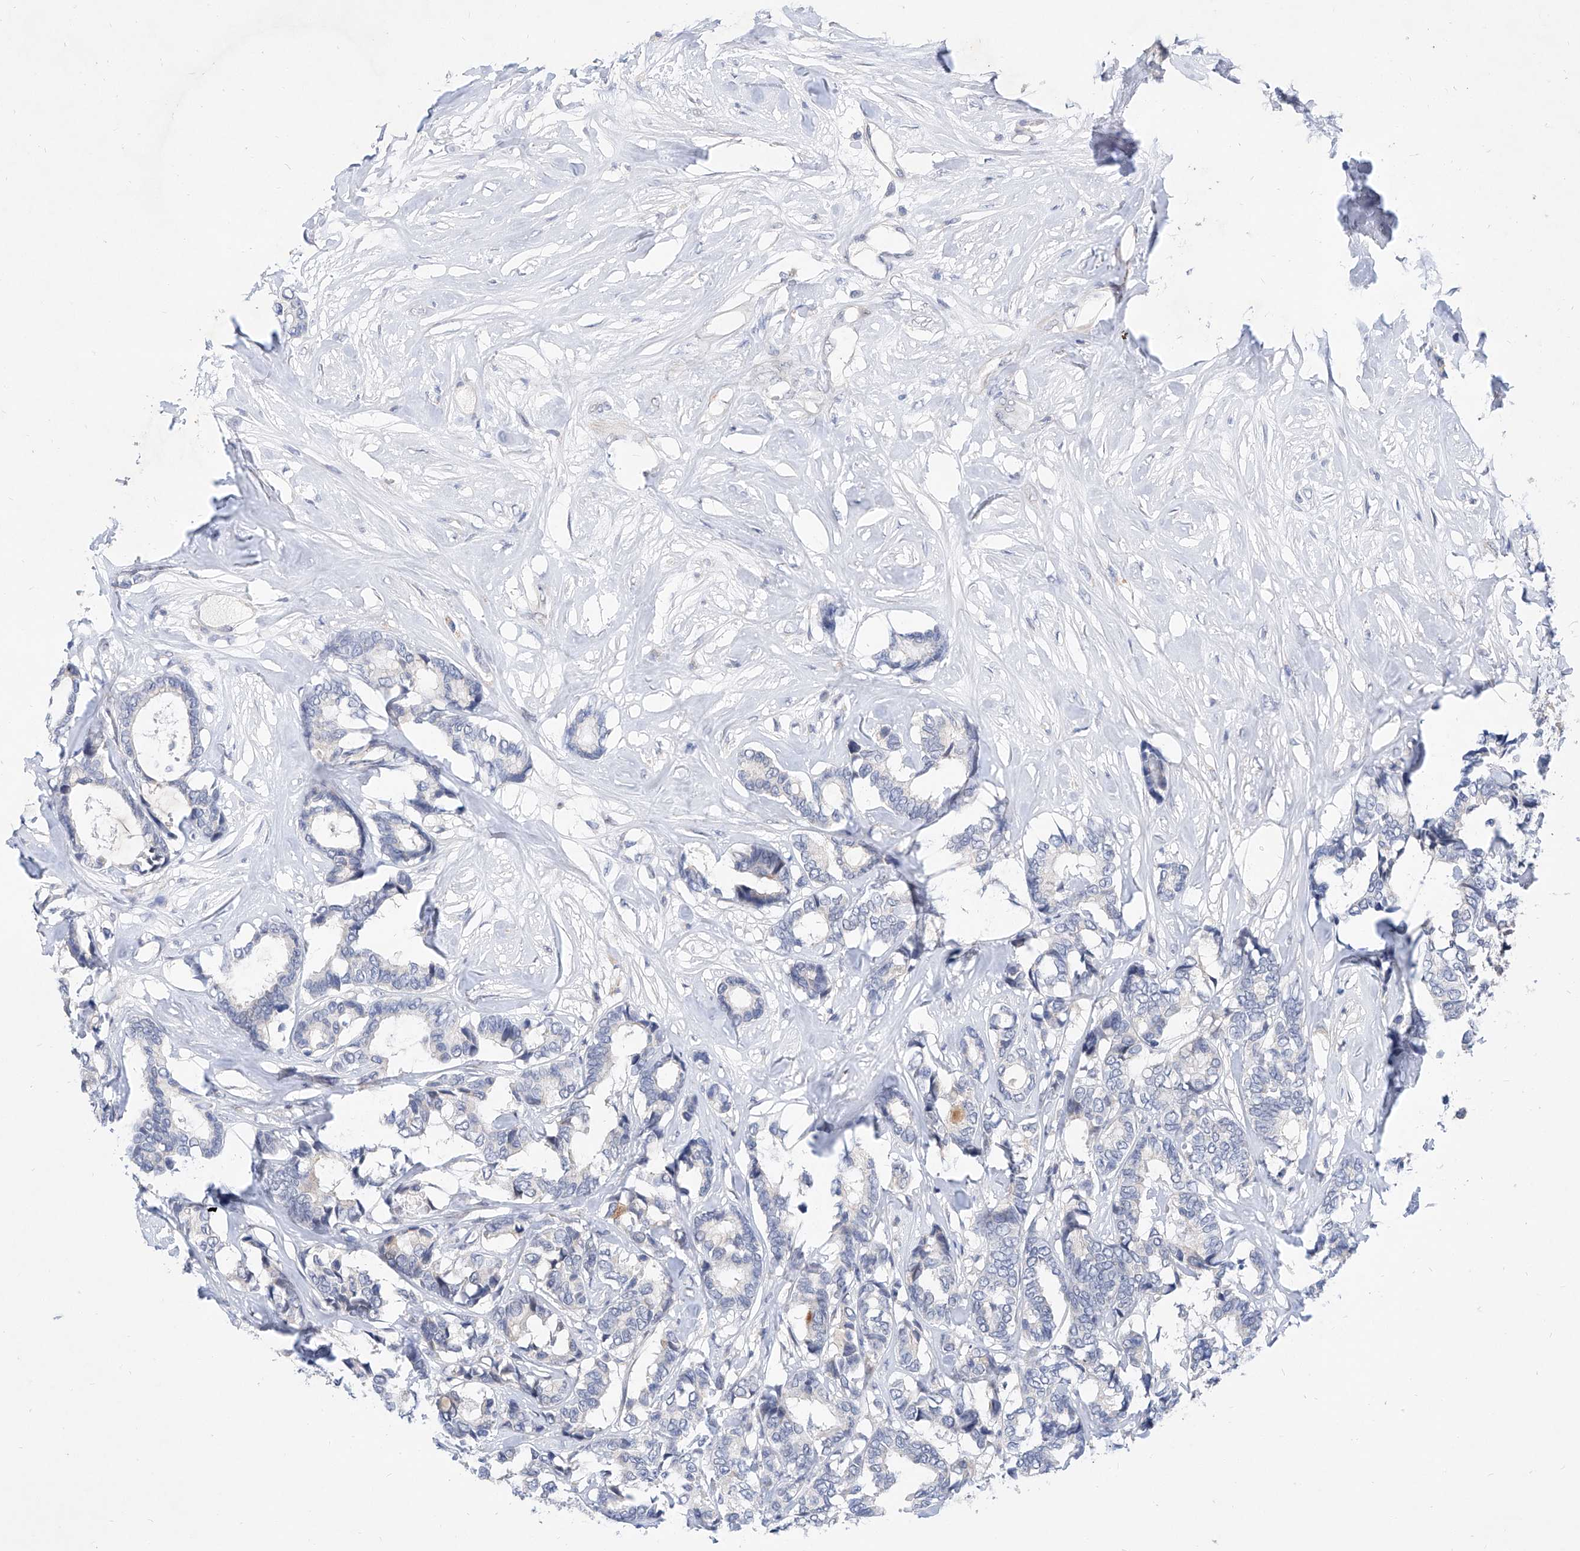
{"staining": {"intensity": "negative", "quantity": "none", "location": "none"}, "tissue": "breast cancer", "cell_type": "Tumor cells", "image_type": "cancer", "snomed": [{"axis": "morphology", "description": "Duct carcinoma"}, {"axis": "topography", "description": "Breast"}], "caption": "The photomicrograph displays no significant positivity in tumor cells of breast cancer.", "gene": "BPTF", "patient": {"sex": "female", "age": 87}}